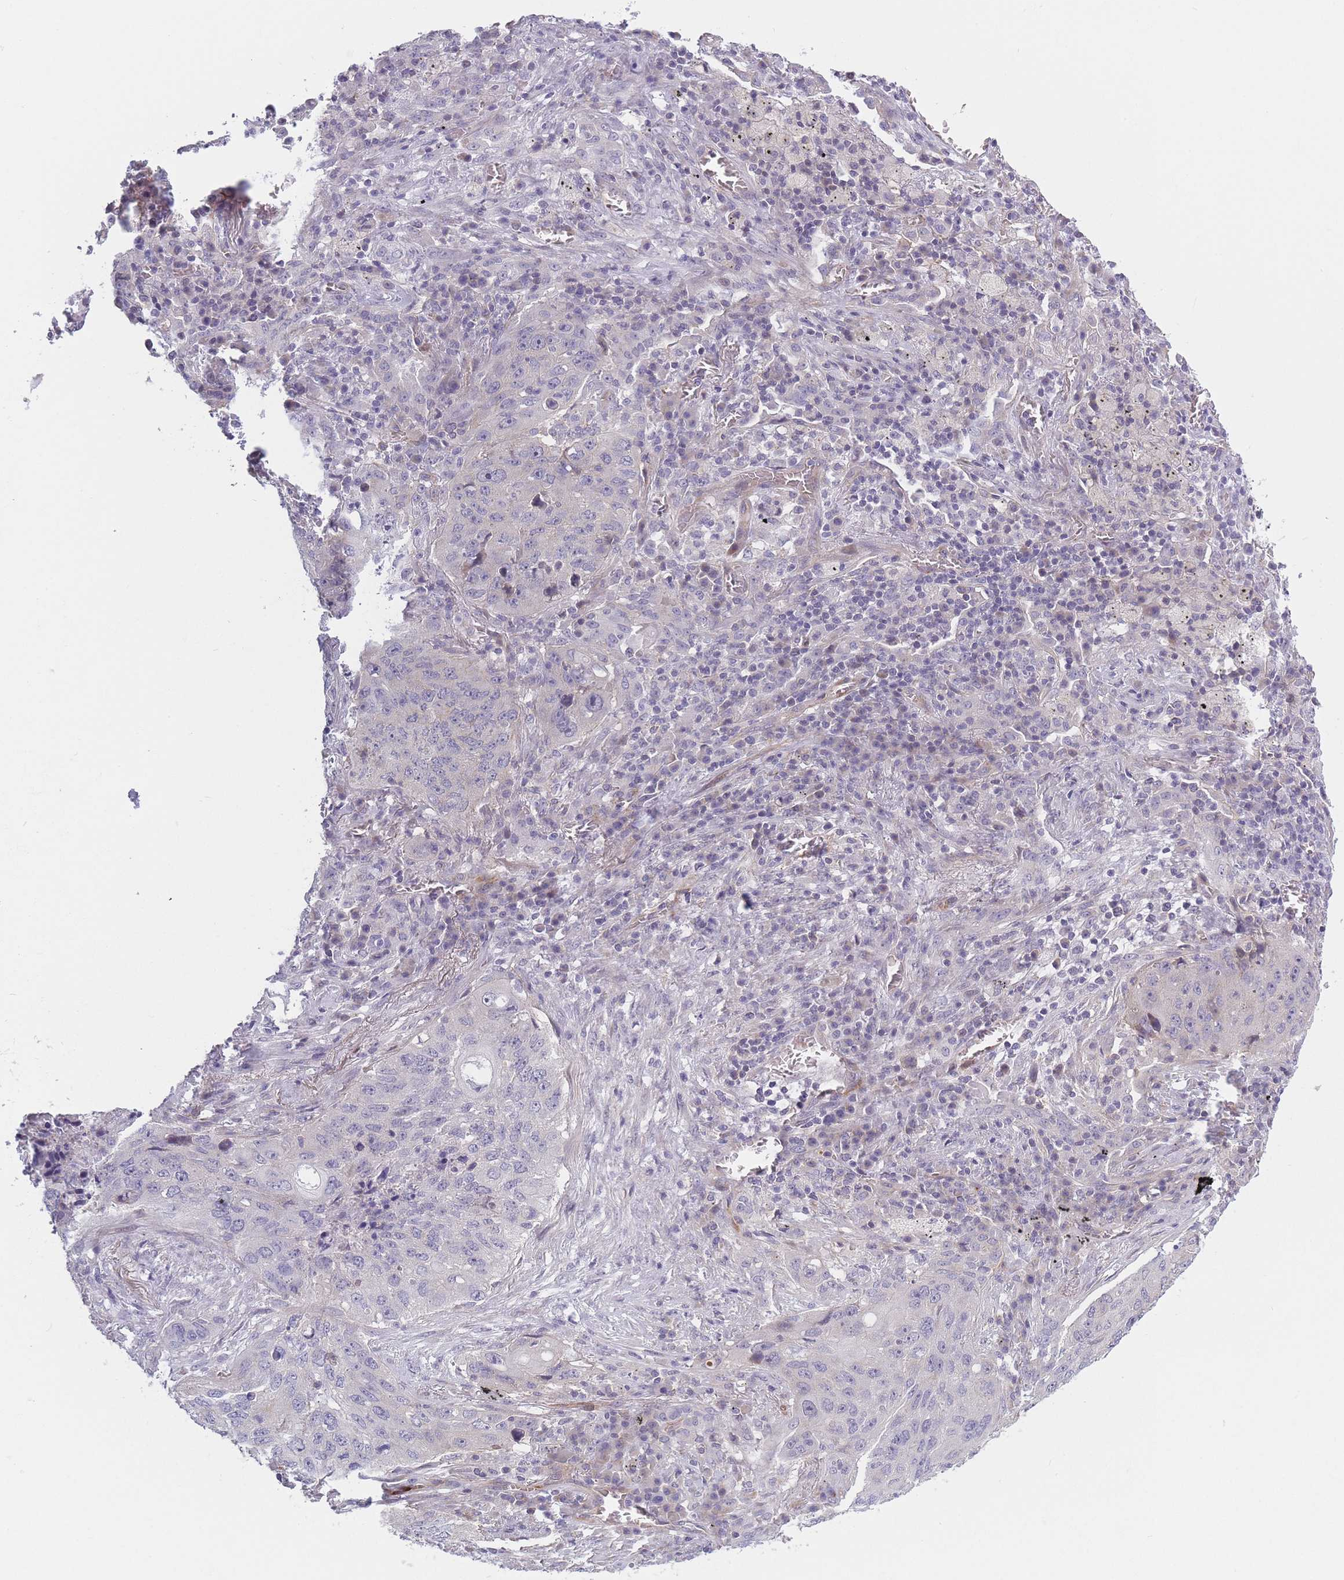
{"staining": {"intensity": "negative", "quantity": "none", "location": "none"}, "tissue": "lung cancer", "cell_type": "Tumor cells", "image_type": "cancer", "snomed": [{"axis": "morphology", "description": "Squamous cell carcinoma, NOS"}, {"axis": "topography", "description": "Lung"}], "caption": "Human lung squamous cell carcinoma stained for a protein using immunohistochemistry (IHC) reveals no expression in tumor cells.", "gene": "SLC7A6", "patient": {"sex": "female", "age": 63}}